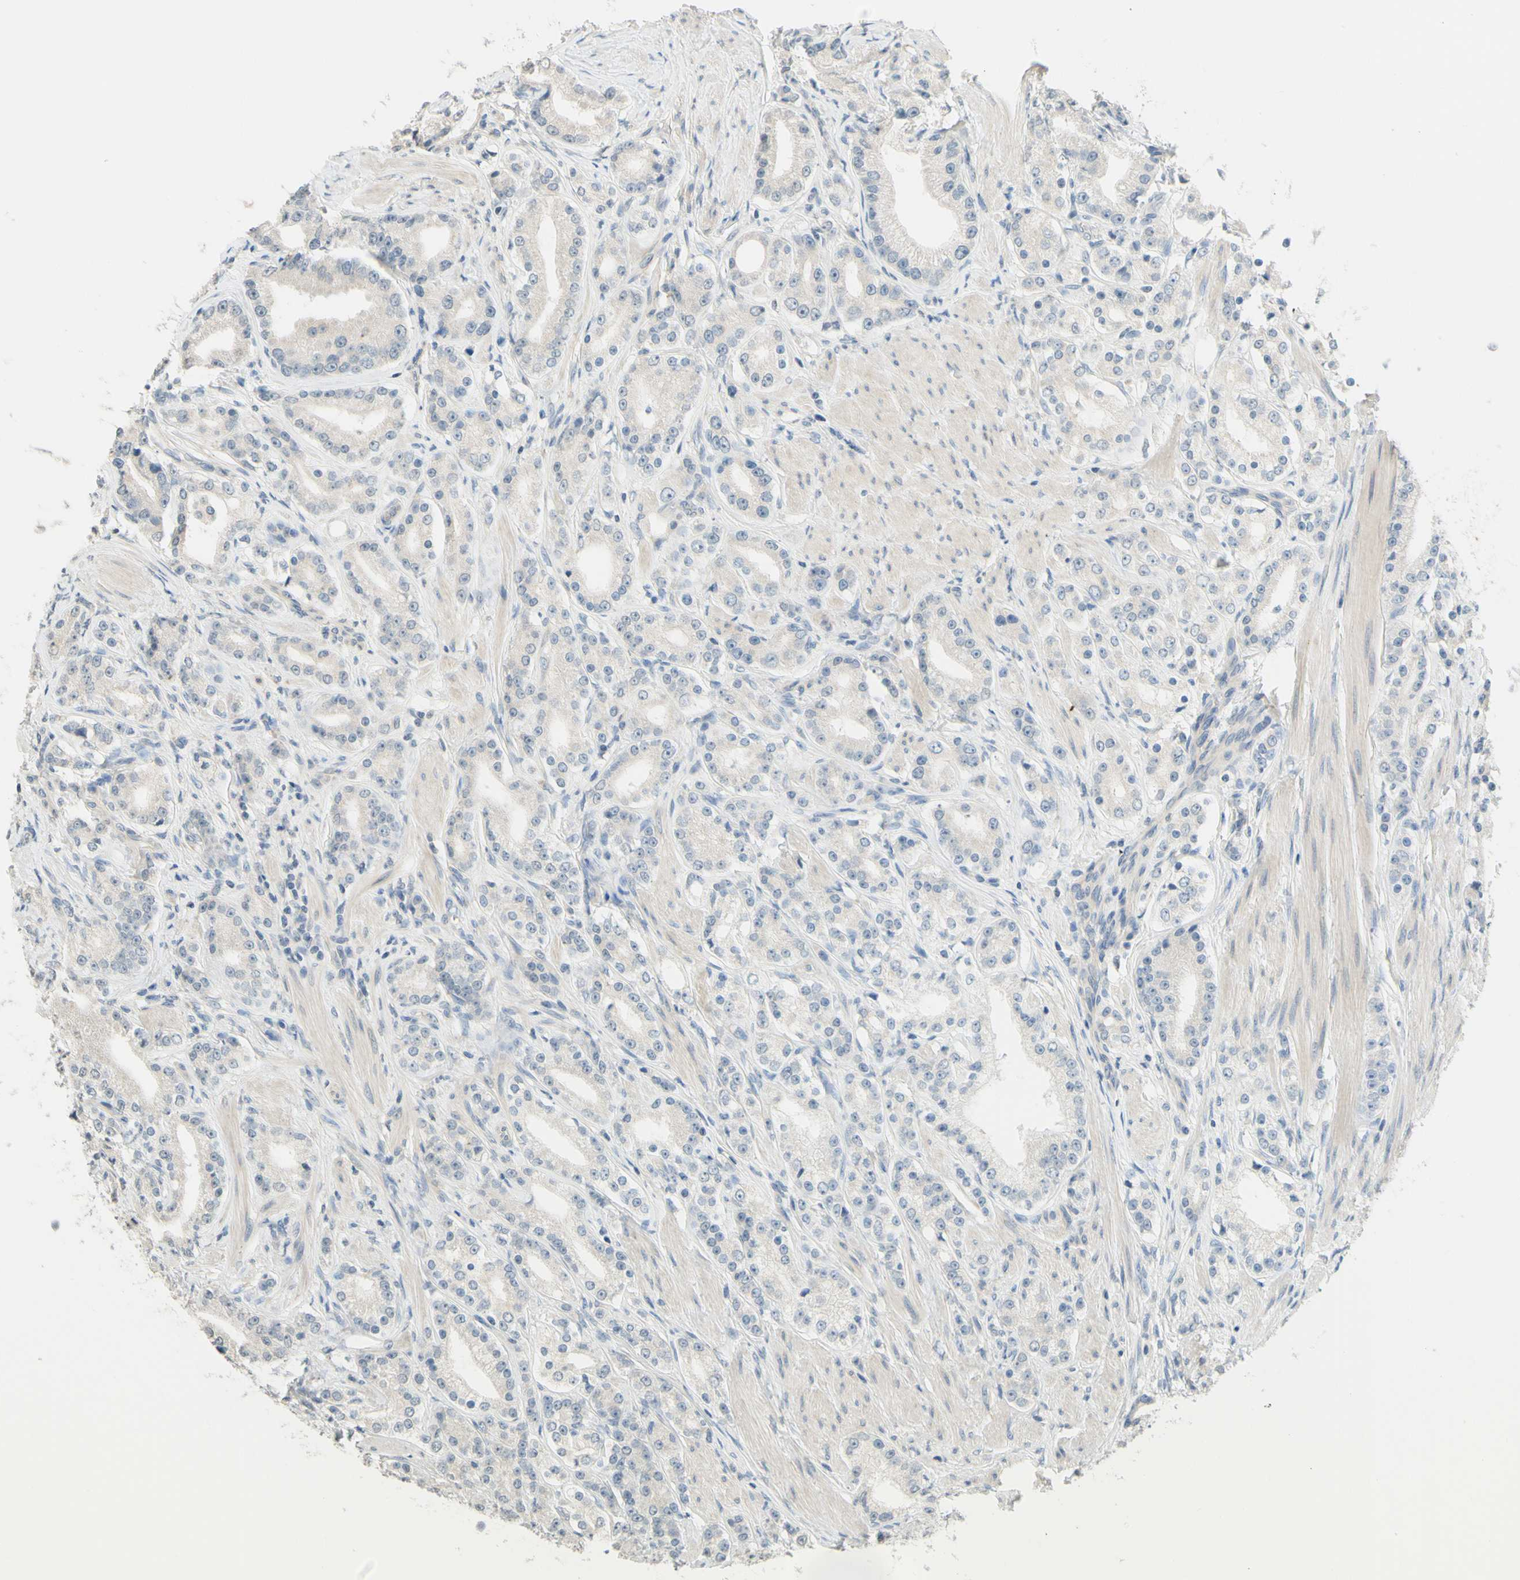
{"staining": {"intensity": "negative", "quantity": "none", "location": "none"}, "tissue": "prostate cancer", "cell_type": "Tumor cells", "image_type": "cancer", "snomed": [{"axis": "morphology", "description": "Adenocarcinoma, Low grade"}, {"axis": "topography", "description": "Prostate"}], "caption": "Immunohistochemistry of adenocarcinoma (low-grade) (prostate) demonstrates no positivity in tumor cells.", "gene": "MAG", "patient": {"sex": "male", "age": 63}}